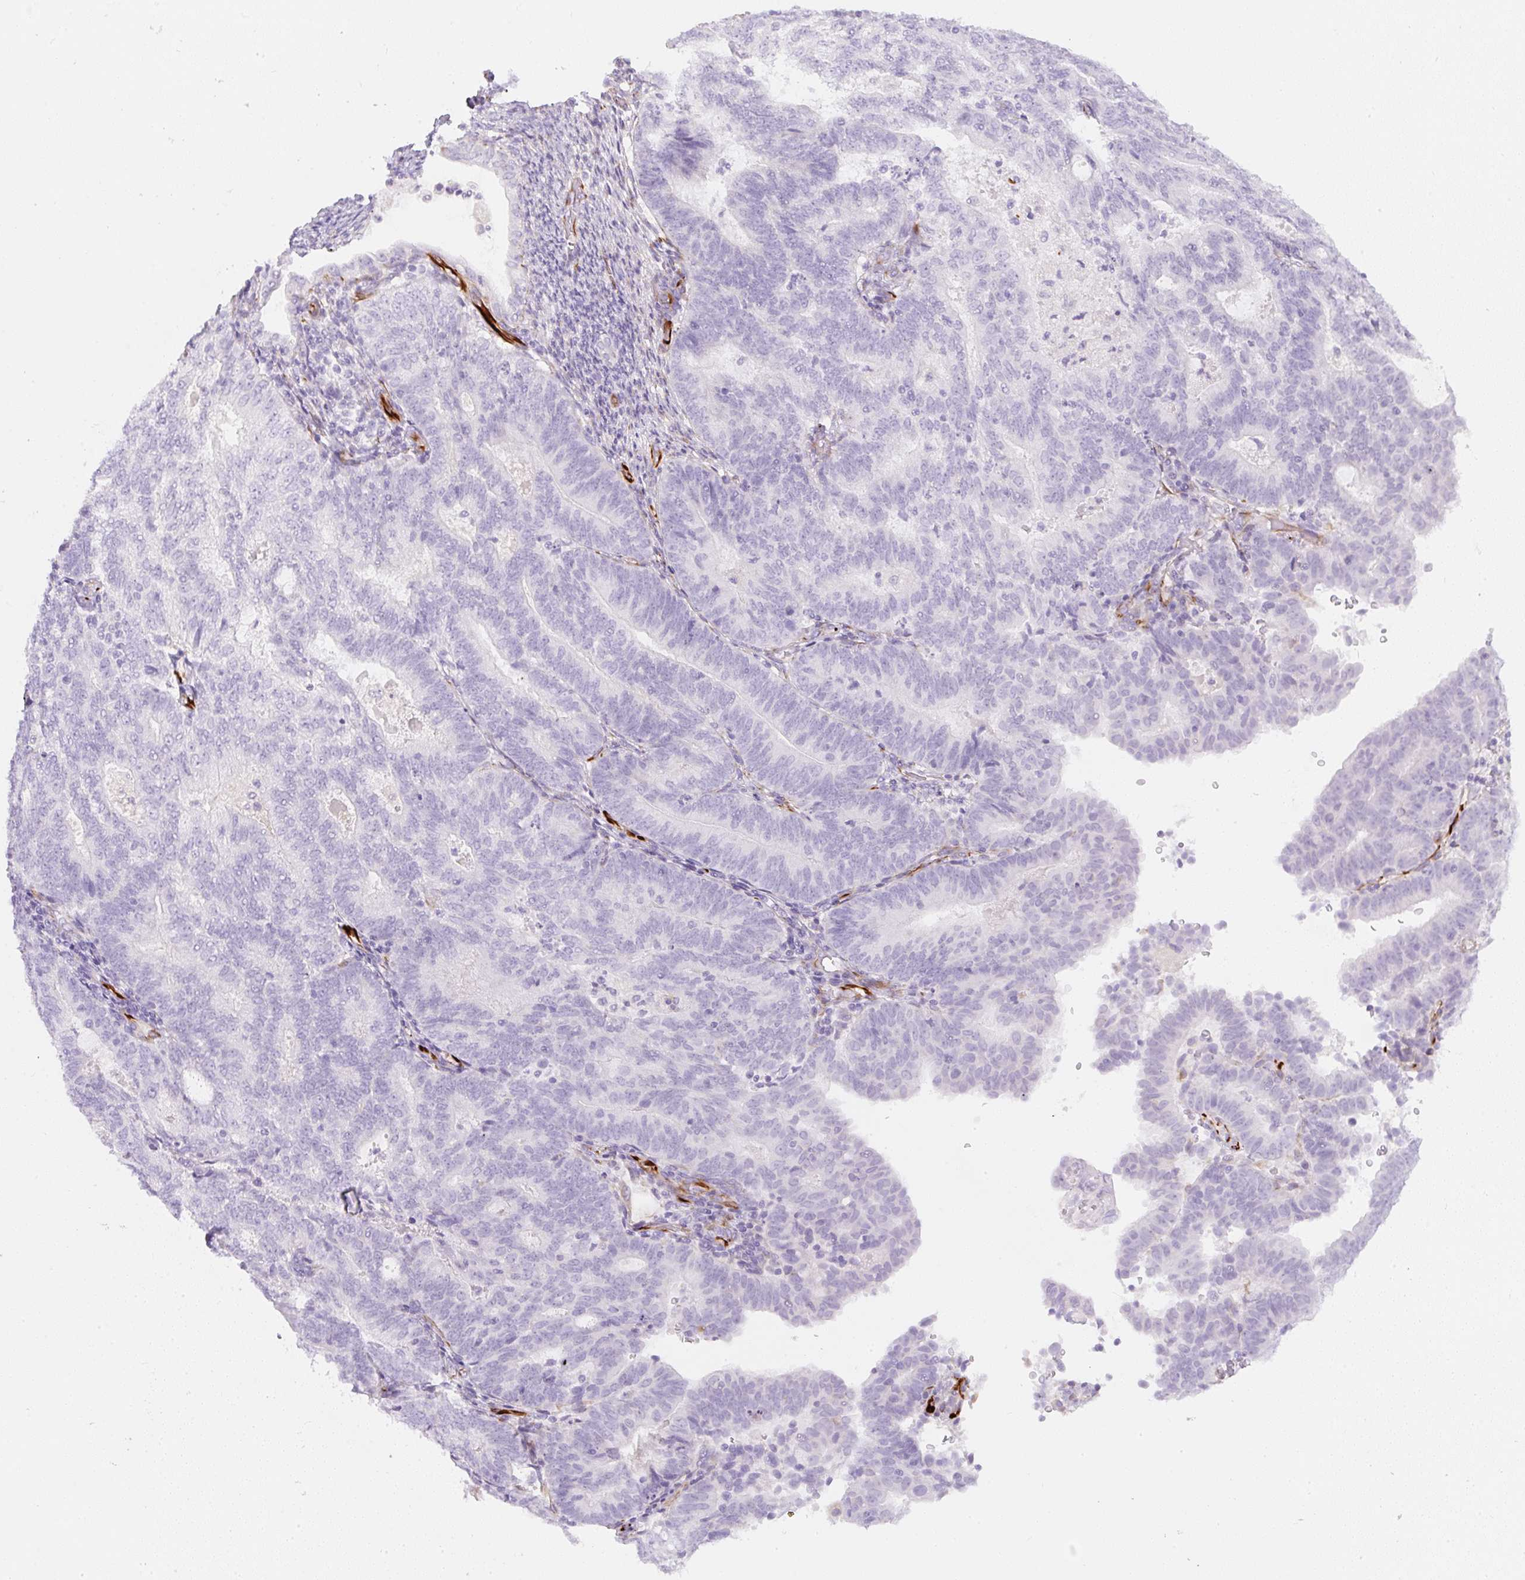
{"staining": {"intensity": "negative", "quantity": "none", "location": "none"}, "tissue": "endometrial cancer", "cell_type": "Tumor cells", "image_type": "cancer", "snomed": [{"axis": "morphology", "description": "Adenocarcinoma, NOS"}, {"axis": "topography", "description": "Endometrium"}], "caption": "Endometrial cancer was stained to show a protein in brown. There is no significant staining in tumor cells.", "gene": "ZNF689", "patient": {"sex": "female", "age": 70}}